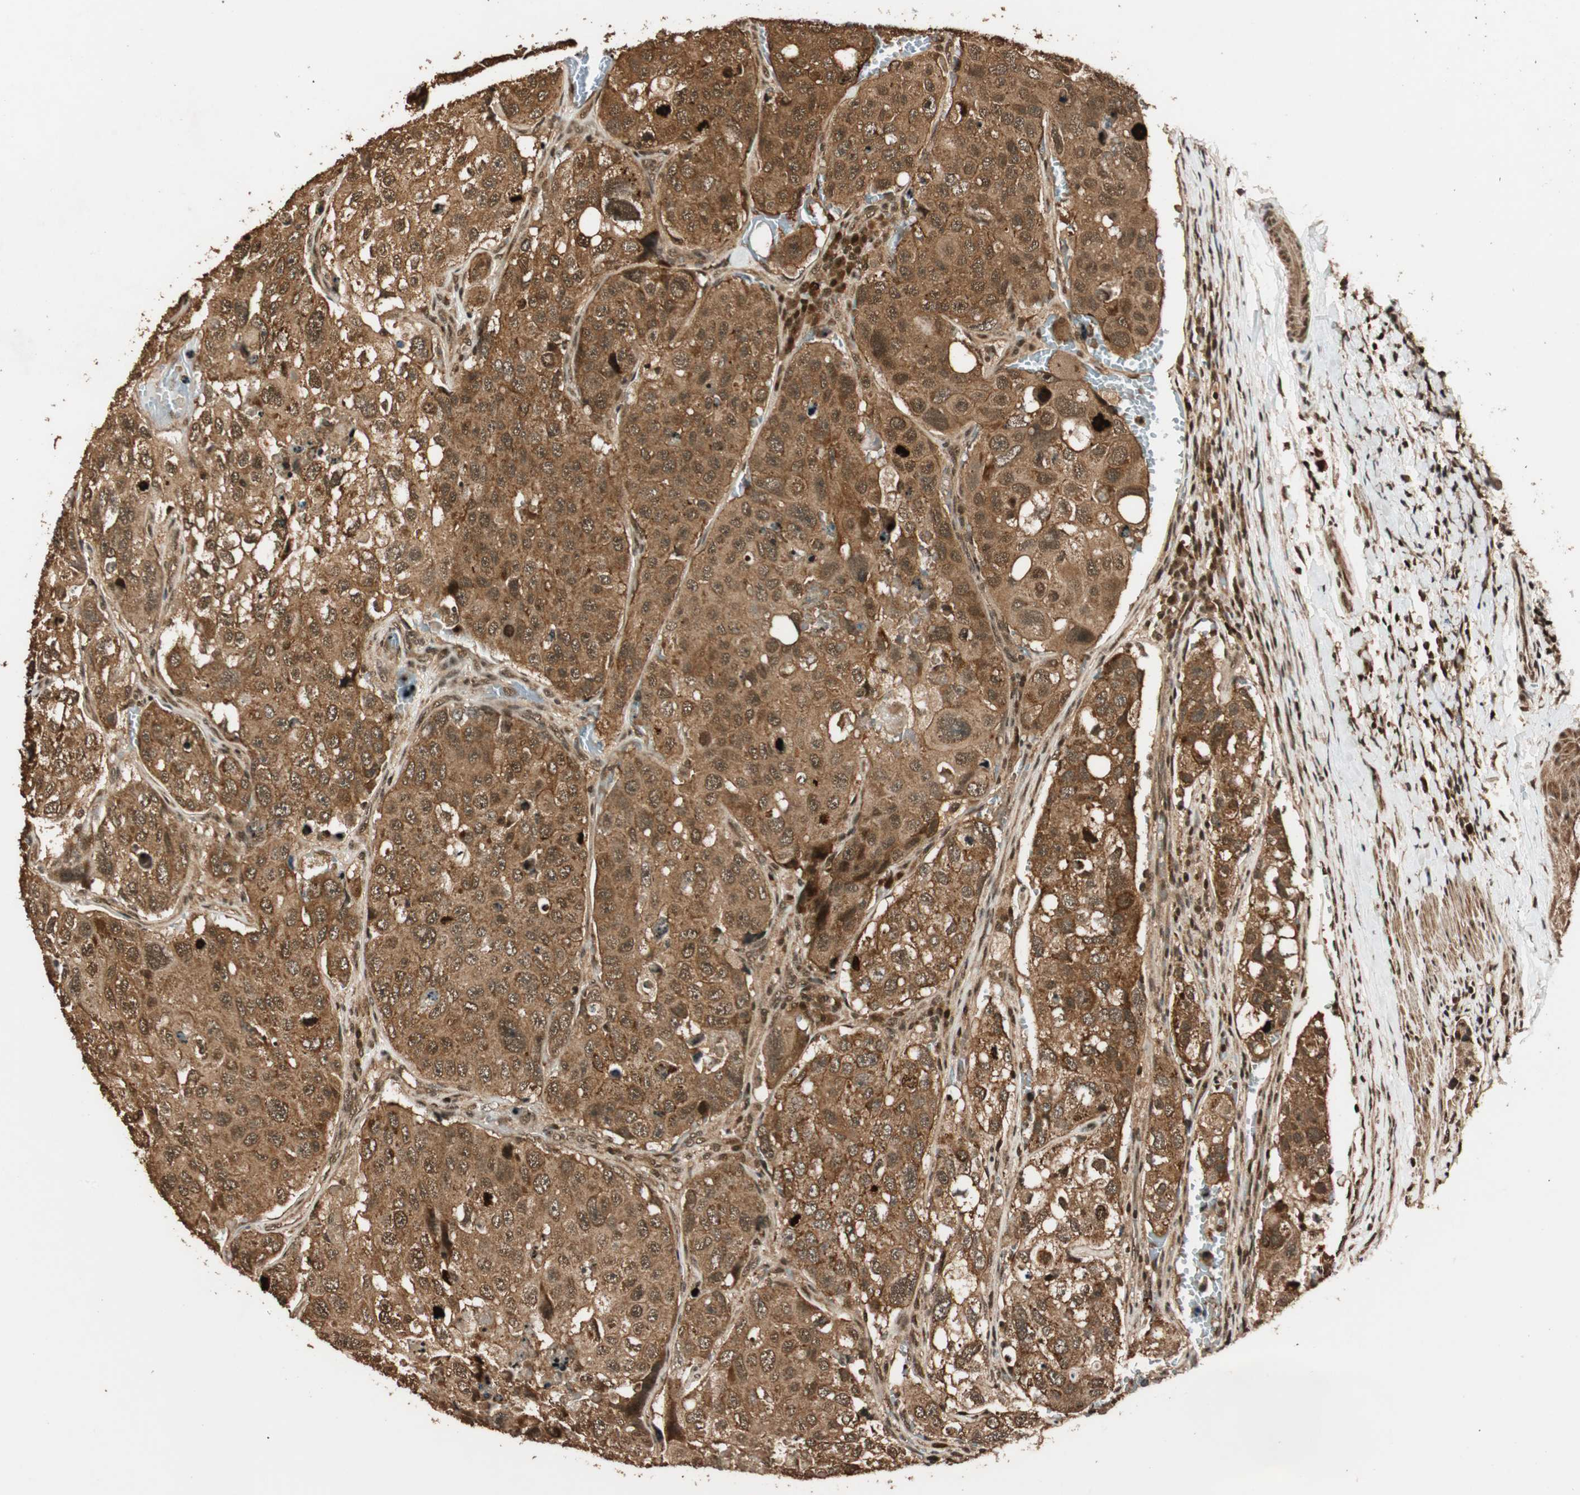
{"staining": {"intensity": "strong", "quantity": ">75%", "location": "cytoplasmic/membranous"}, "tissue": "urothelial cancer", "cell_type": "Tumor cells", "image_type": "cancer", "snomed": [{"axis": "morphology", "description": "Urothelial carcinoma, High grade"}, {"axis": "topography", "description": "Lymph node"}, {"axis": "topography", "description": "Urinary bladder"}], "caption": "DAB (3,3'-diaminobenzidine) immunohistochemical staining of high-grade urothelial carcinoma reveals strong cytoplasmic/membranous protein positivity in about >75% of tumor cells.", "gene": "ALKBH5", "patient": {"sex": "male", "age": 51}}